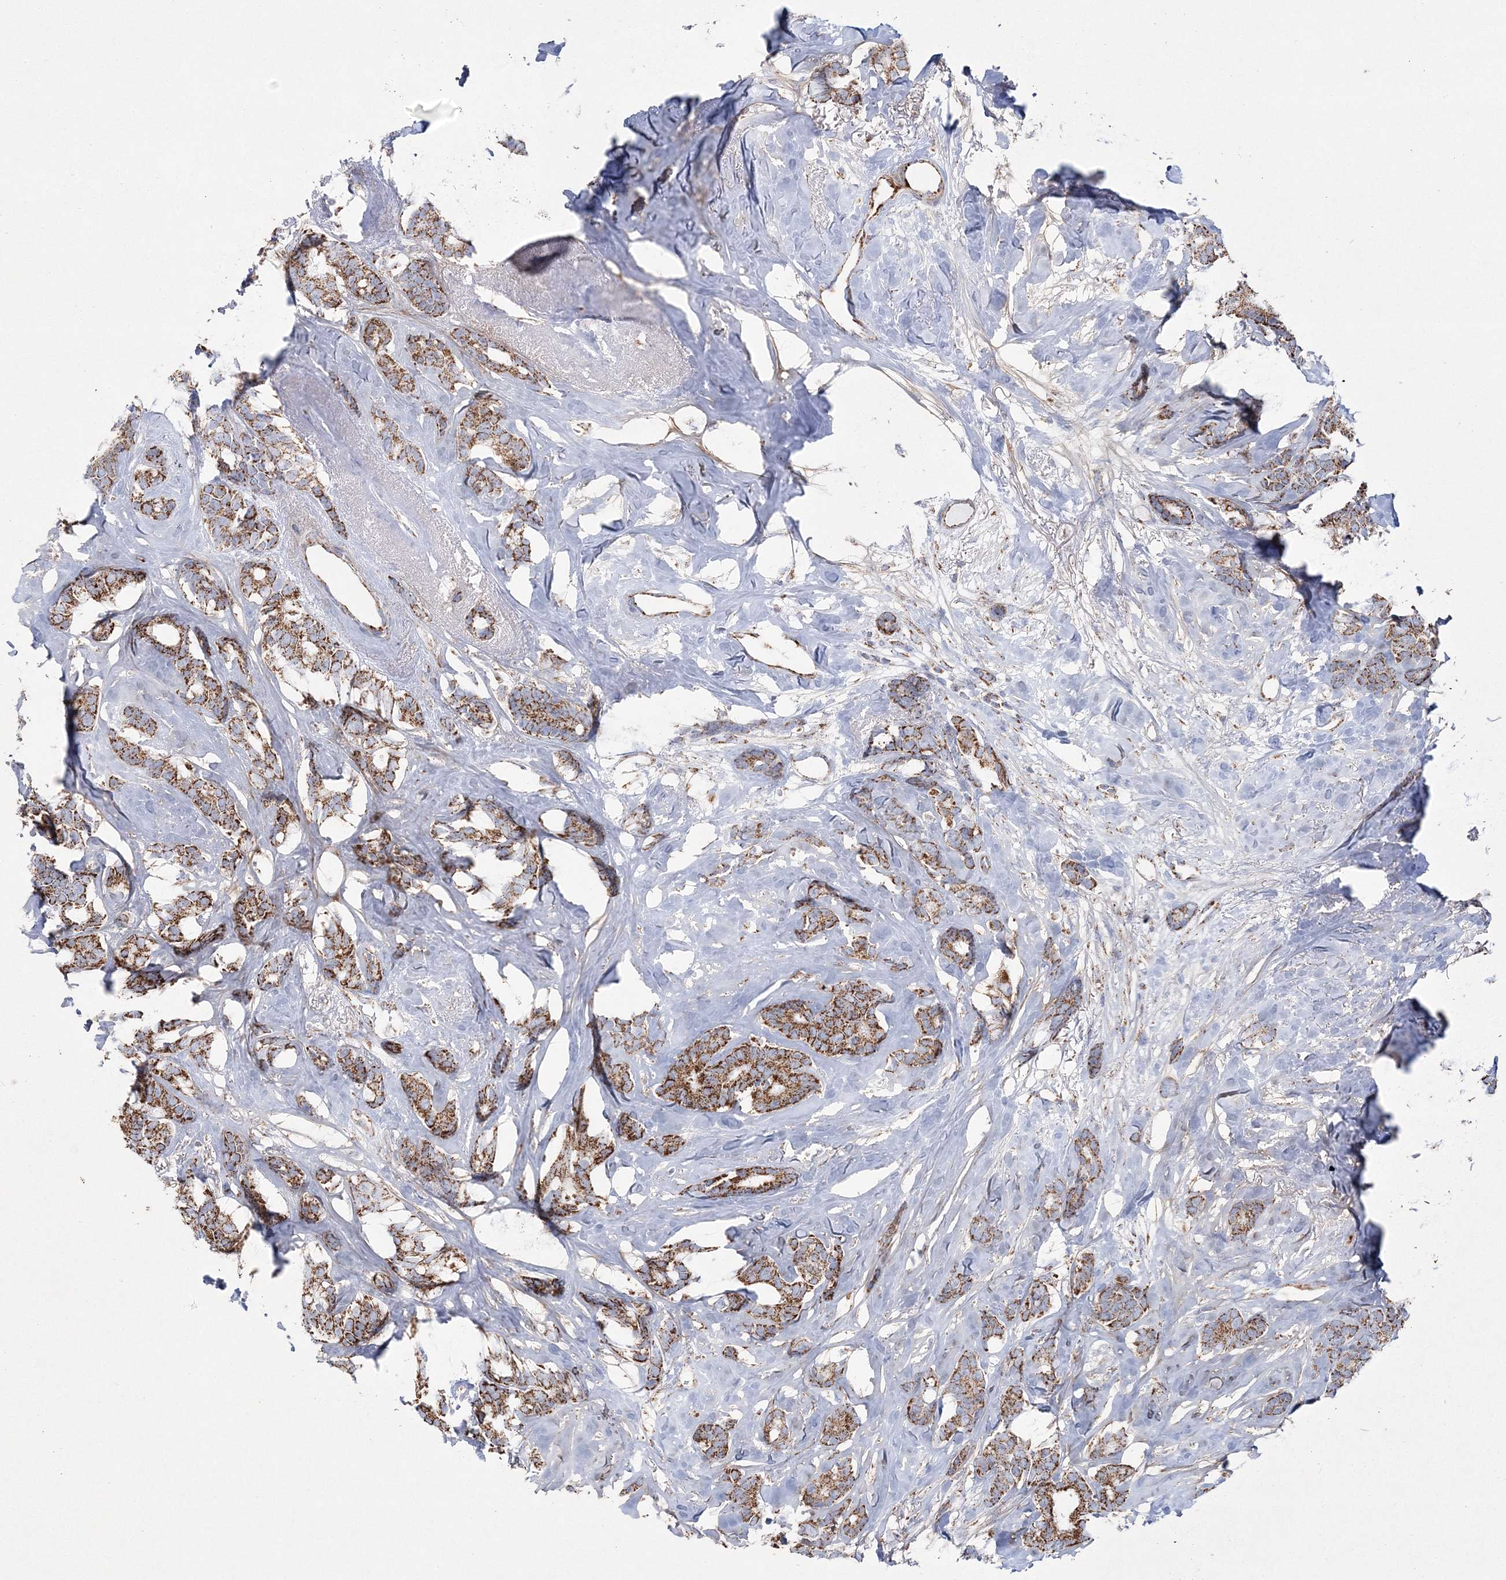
{"staining": {"intensity": "strong", "quantity": ">75%", "location": "cytoplasmic/membranous"}, "tissue": "breast cancer", "cell_type": "Tumor cells", "image_type": "cancer", "snomed": [{"axis": "morphology", "description": "Duct carcinoma"}, {"axis": "topography", "description": "Breast"}], "caption": "Breast cancer (invasive ductal carcinoma) stained with immunohistochemistry (IHC) exhibits strong cytoplasmic/membranous positivity in about >75% of tumor cells.", "gene": "HIBCH", "patient": {"sex": "female", "age": 87}}